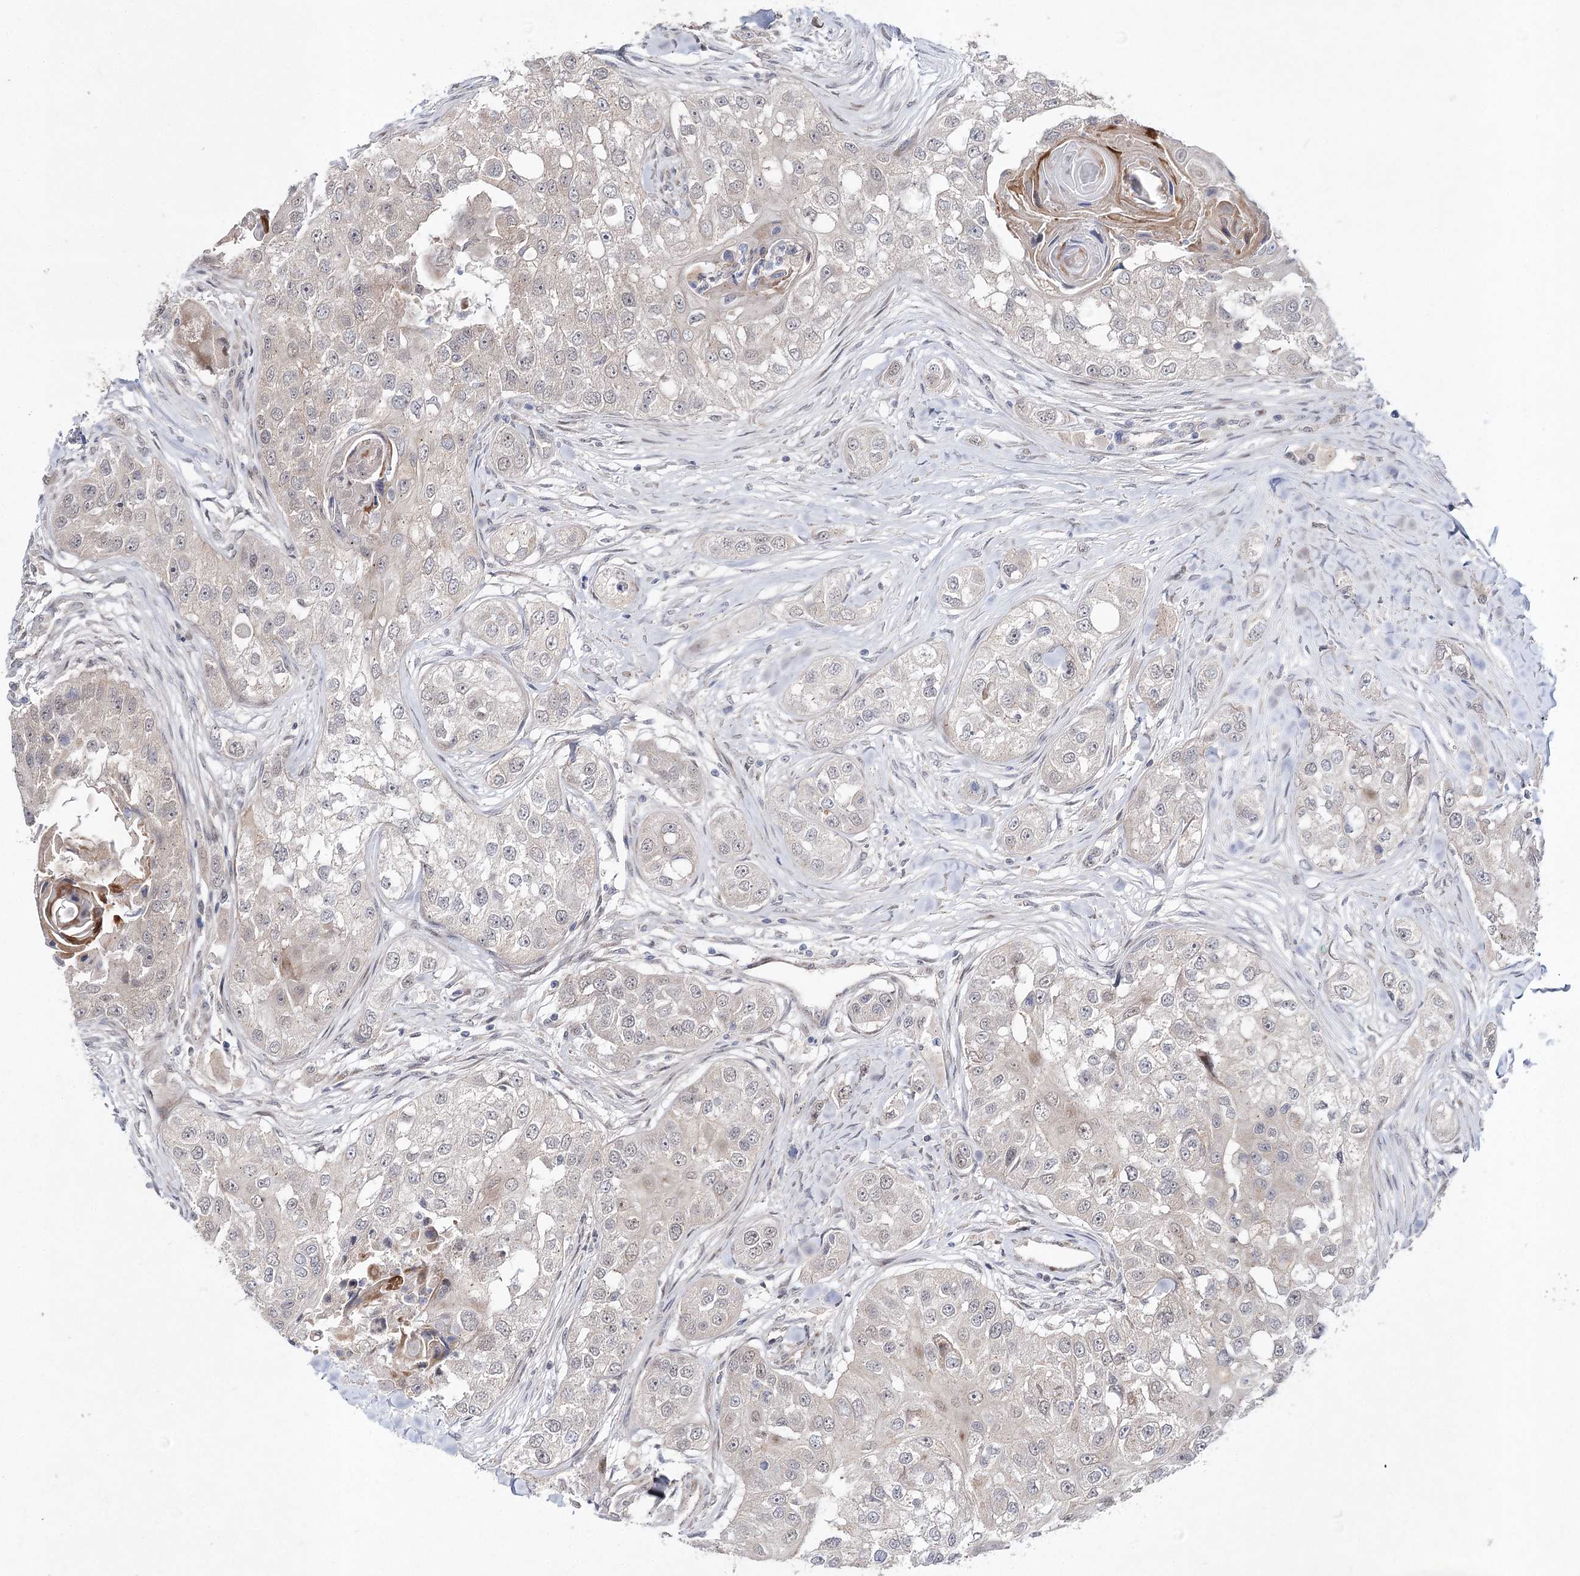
{"staining": {"intensity": "negative", "quantity": "none", "location": "none"}, "tissue": "head and neck cancer", "cell_type": "Tumor cells", "image_type": "cancer", "snomed": [{"axis": "morphology", "description": "Normal tissue, NOS"}, {"axis": "morphology", "description": "Squamous cell carcinoma, NOS"}, {"axis": "topography", "description": "Skeletal muscle"}, {"axis": "topography", "description": "Head-Neck"}], "caption": "Tumor cells show no significant staining in head and neck squamous cell carcinoma.", "gene": "ARHGAP32", "patient": {"sex": "male", "age": 51}}